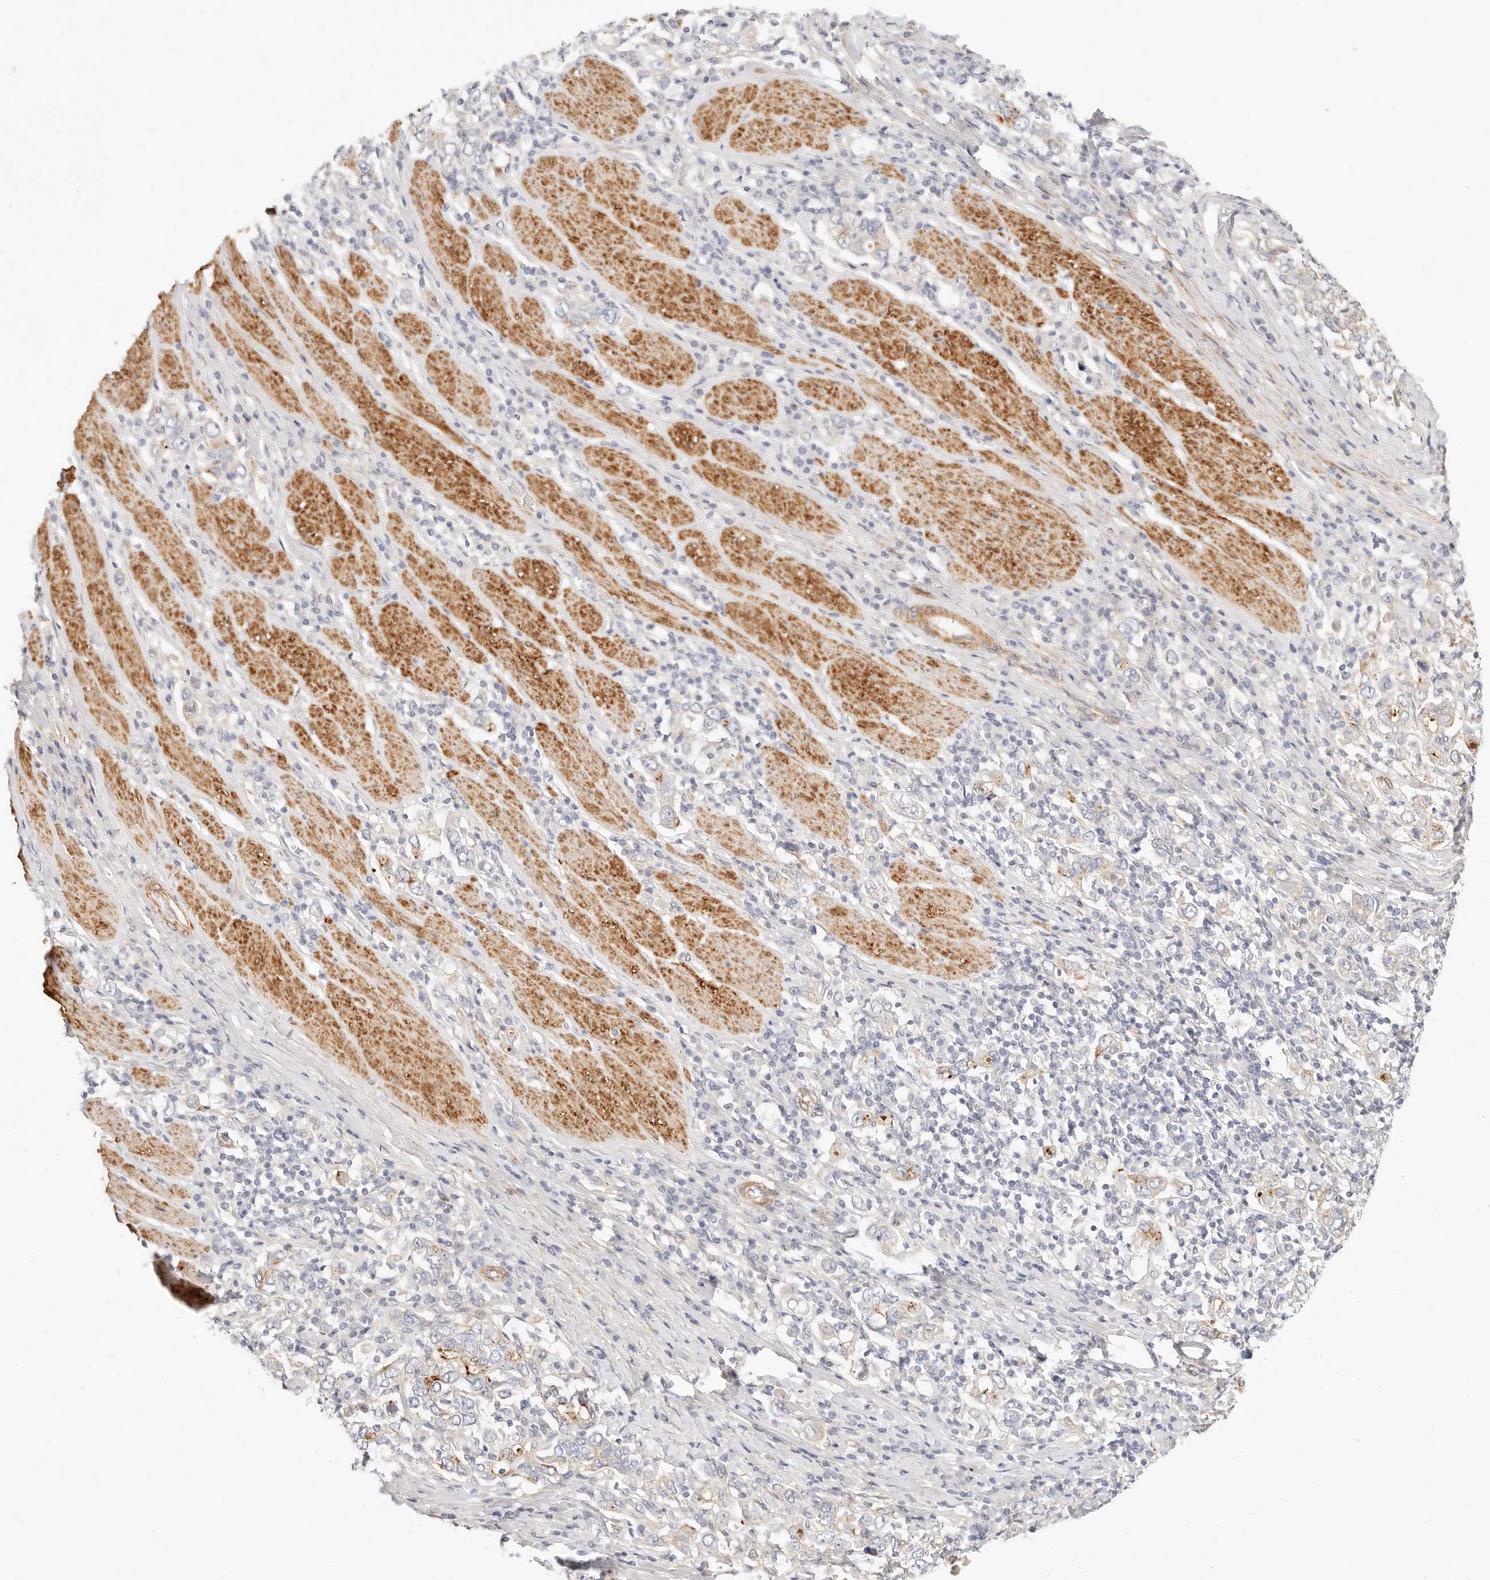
{"staining": {"intensity": "negative", "quantity": "none", "location": "none"}, "tissue": "stomach cancer", "cell_type": "Tumor cells", "image_type": "cancer", "snomed": [{"axis": "morphology", "description": "Adenocarcinoma, NOS"}, {"axis": "topography", "description": "Stomach, upper"}], "caption": "A histopathology image of human adenocarcinoma (stomach) is negative for staining in tumor cells.", "gene": "UBXN10", "patient": {"sex": "male", "age": 62}}